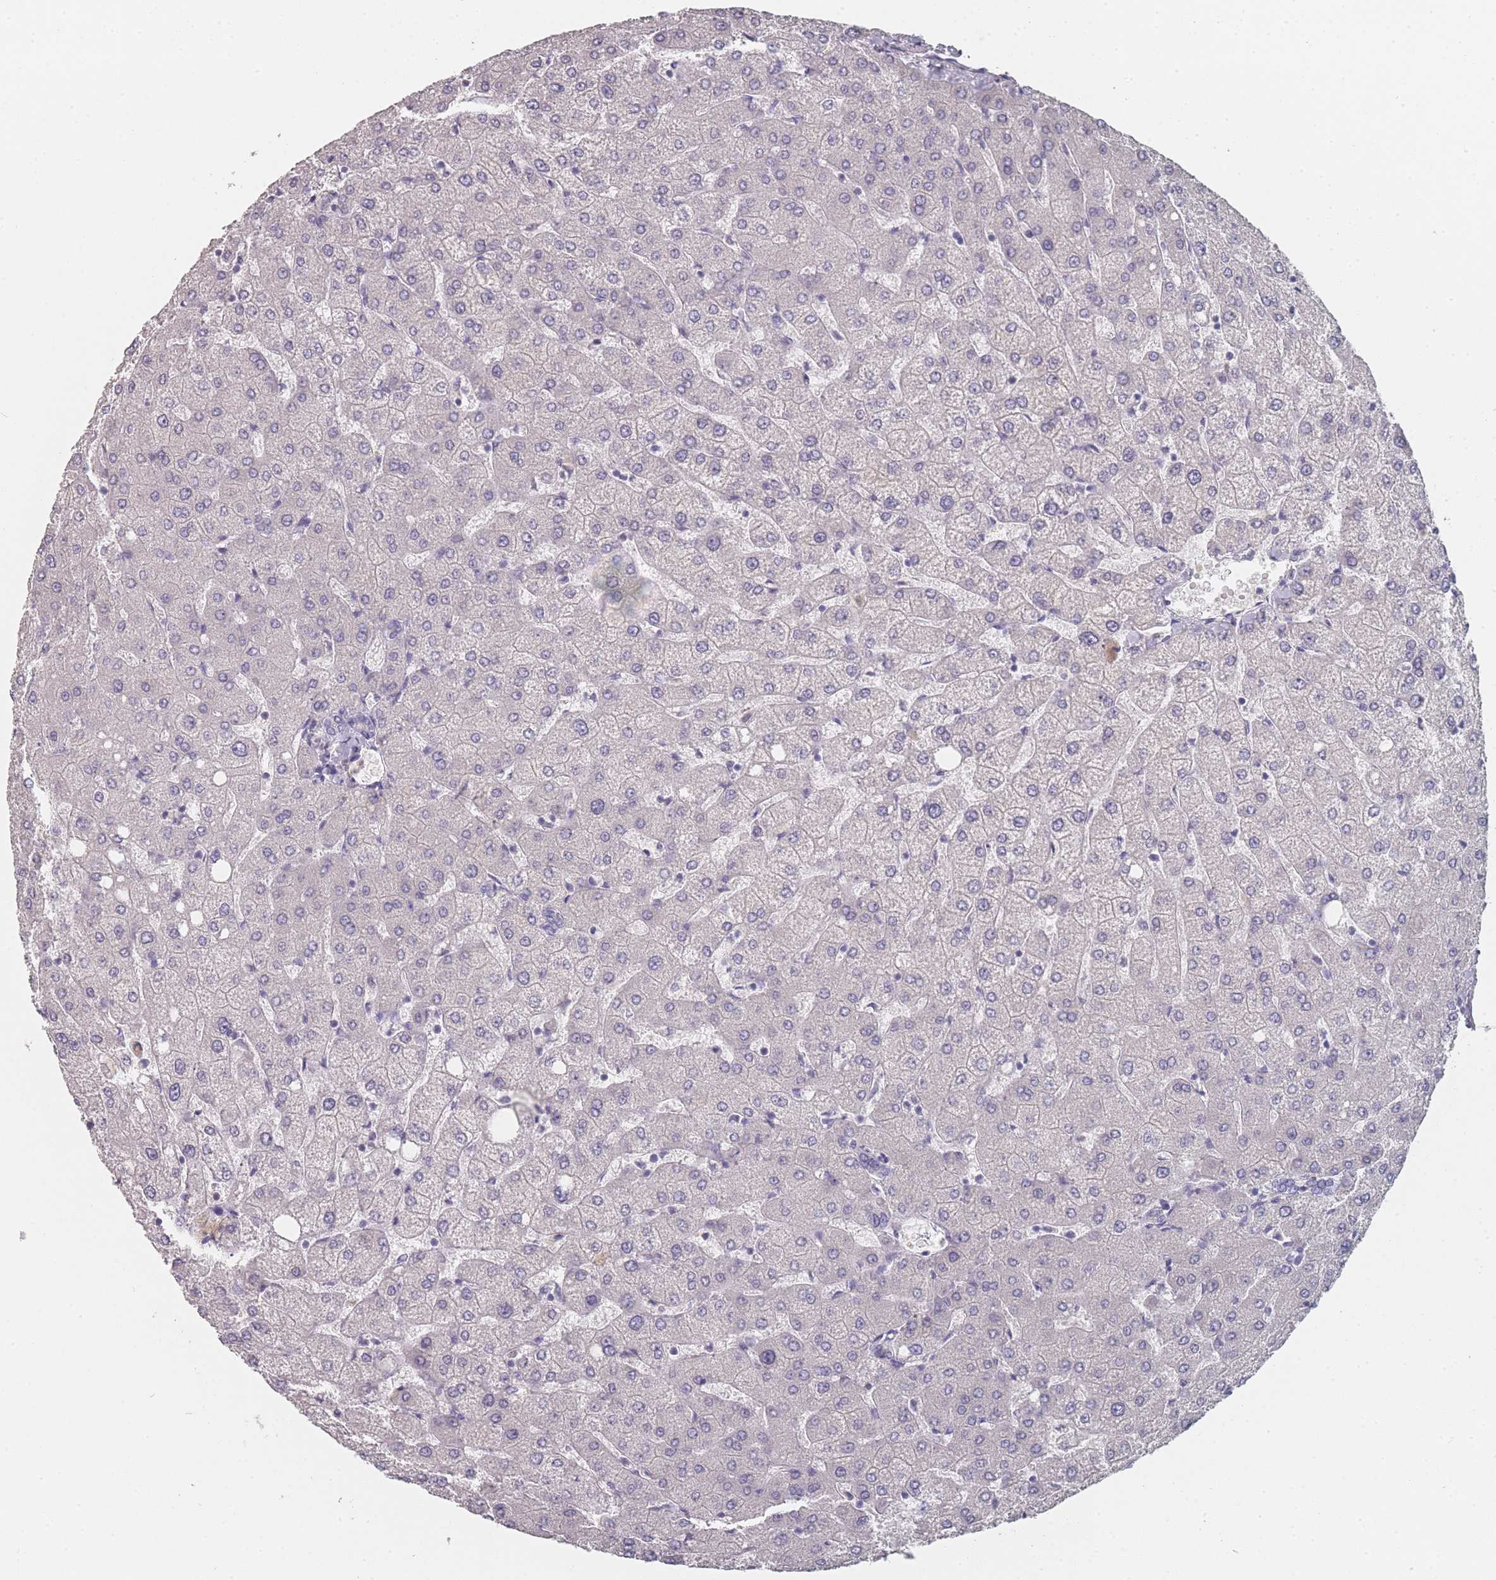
{"staining": {"intensity": "negative", "quantity": "none", "location": "none"}, "tissue": "liver", "cell_type": "Cholangiocytes", "image_type": "normal", "snomed": [{"axis": "morphology", "description": "Normal tissue, NOS"}, {"axis": "topography", "description": "Liver"}], "caption": "Cholangiocytes show no significant staining in benign liver. (Stains: DAB immunohistochemistry (IHC) with hematoxylin counter stain, Microscopy: brightfield microscopy at high magnification).", "gene": "SLC35E4", "patient": {"sex": "female", "age": 54}}